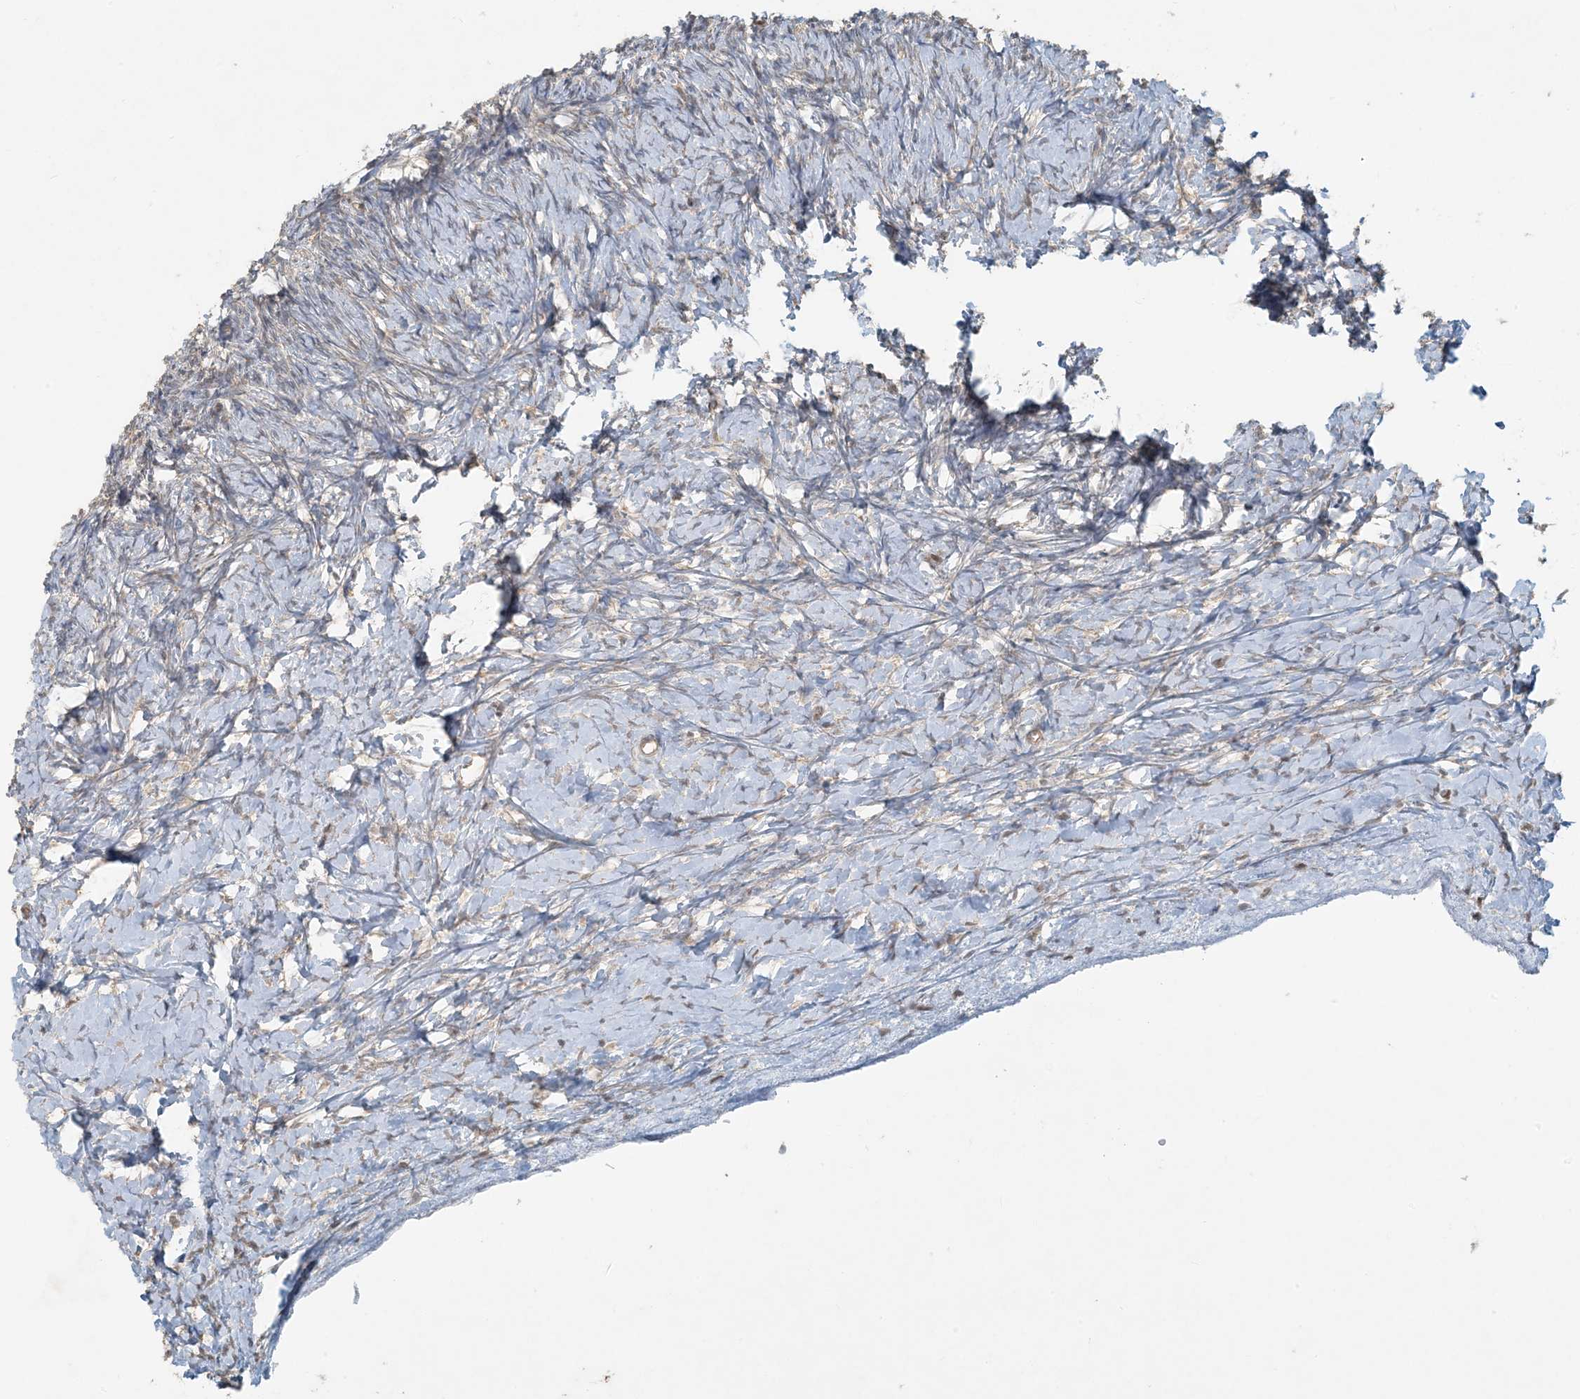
{"staining": {"intensity": "weak", "quantity": "<25%", "location": "cytoplasmic/membranous"}, "tissue": "ovary", "cell_type": "Ovarian stroma cells", "image_type": "normal", "snomed": [{"axis": "morphology", "description": "Normal tissue, NOS"}, {"axis": "morphology", "description": "Developmental malformation"}, {"axis": "topography", "description": "Ovary"}], "caption": "A photomicrograph of ovary stained for a protein displays no brown staining in ovarian stroma cells. (Stains: DAB (3,3'-diaminobenzidine) immunohistochemistry (IHC) with hematoxylin counter stain, Microscopy: brightfield microscopy at high magnification).", "gene": "BCORL1", "patient": {"sex": "female", "age": 39}}